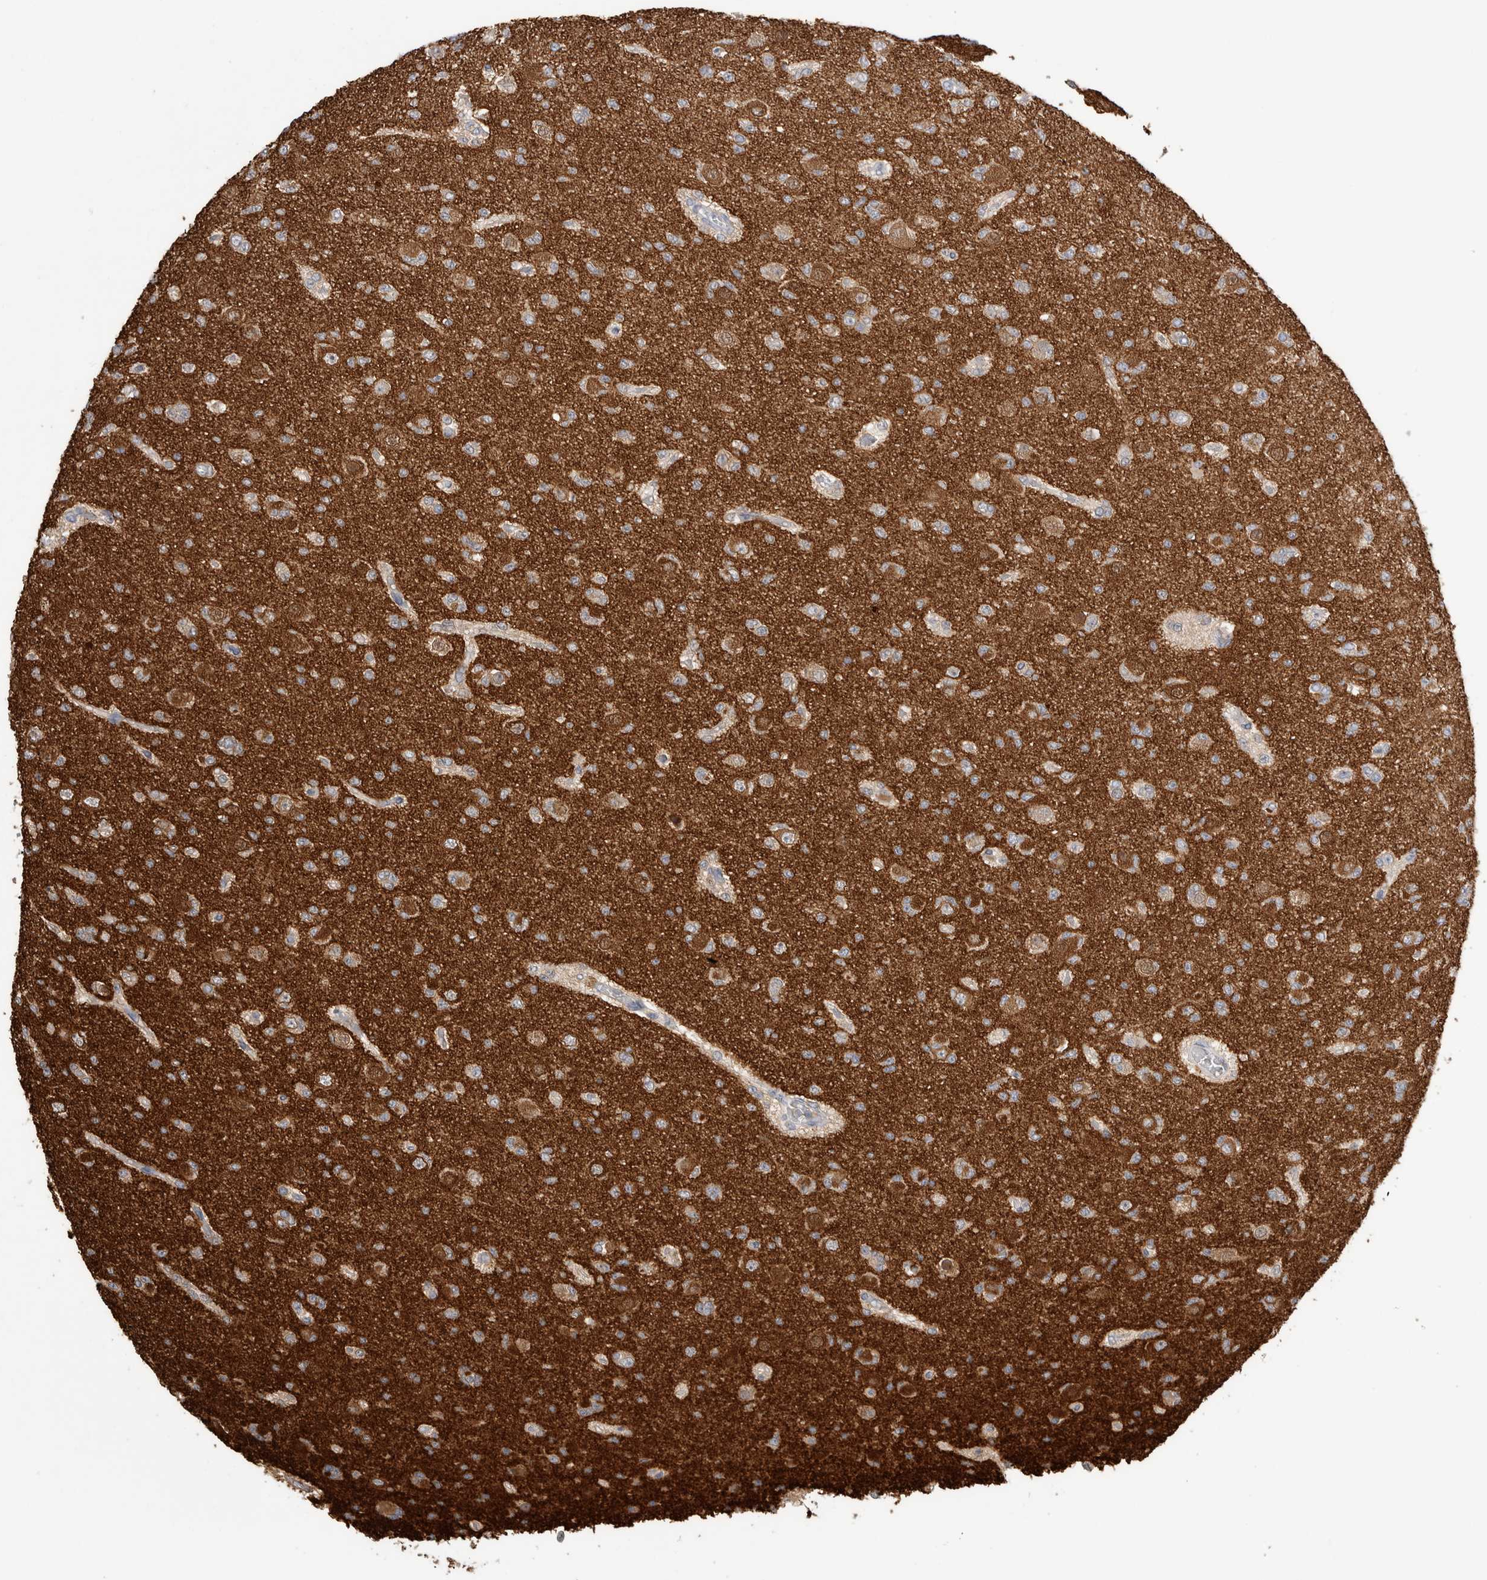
{"staining": {"intensity": "moderate", "quantity": "<25%", "location": "cytoplasmic/membranous"}, "tissue": "glioma", "cell_type": "Tumor cells", "image_type": "cancer", "snomed": [{"axis": "morphology", "description": "Glioma, malignant, Low grade"}, {"axis": "topography", "description": "Brain"}], "caption": "The image displays immunohistochemical staining of glioma. There is moderate cytoplasmic/membranous expression is seen in approximately <25% of tumor cells.", "gene": "PPP3CC", "patient": {"sex": "female", "age": 22}}